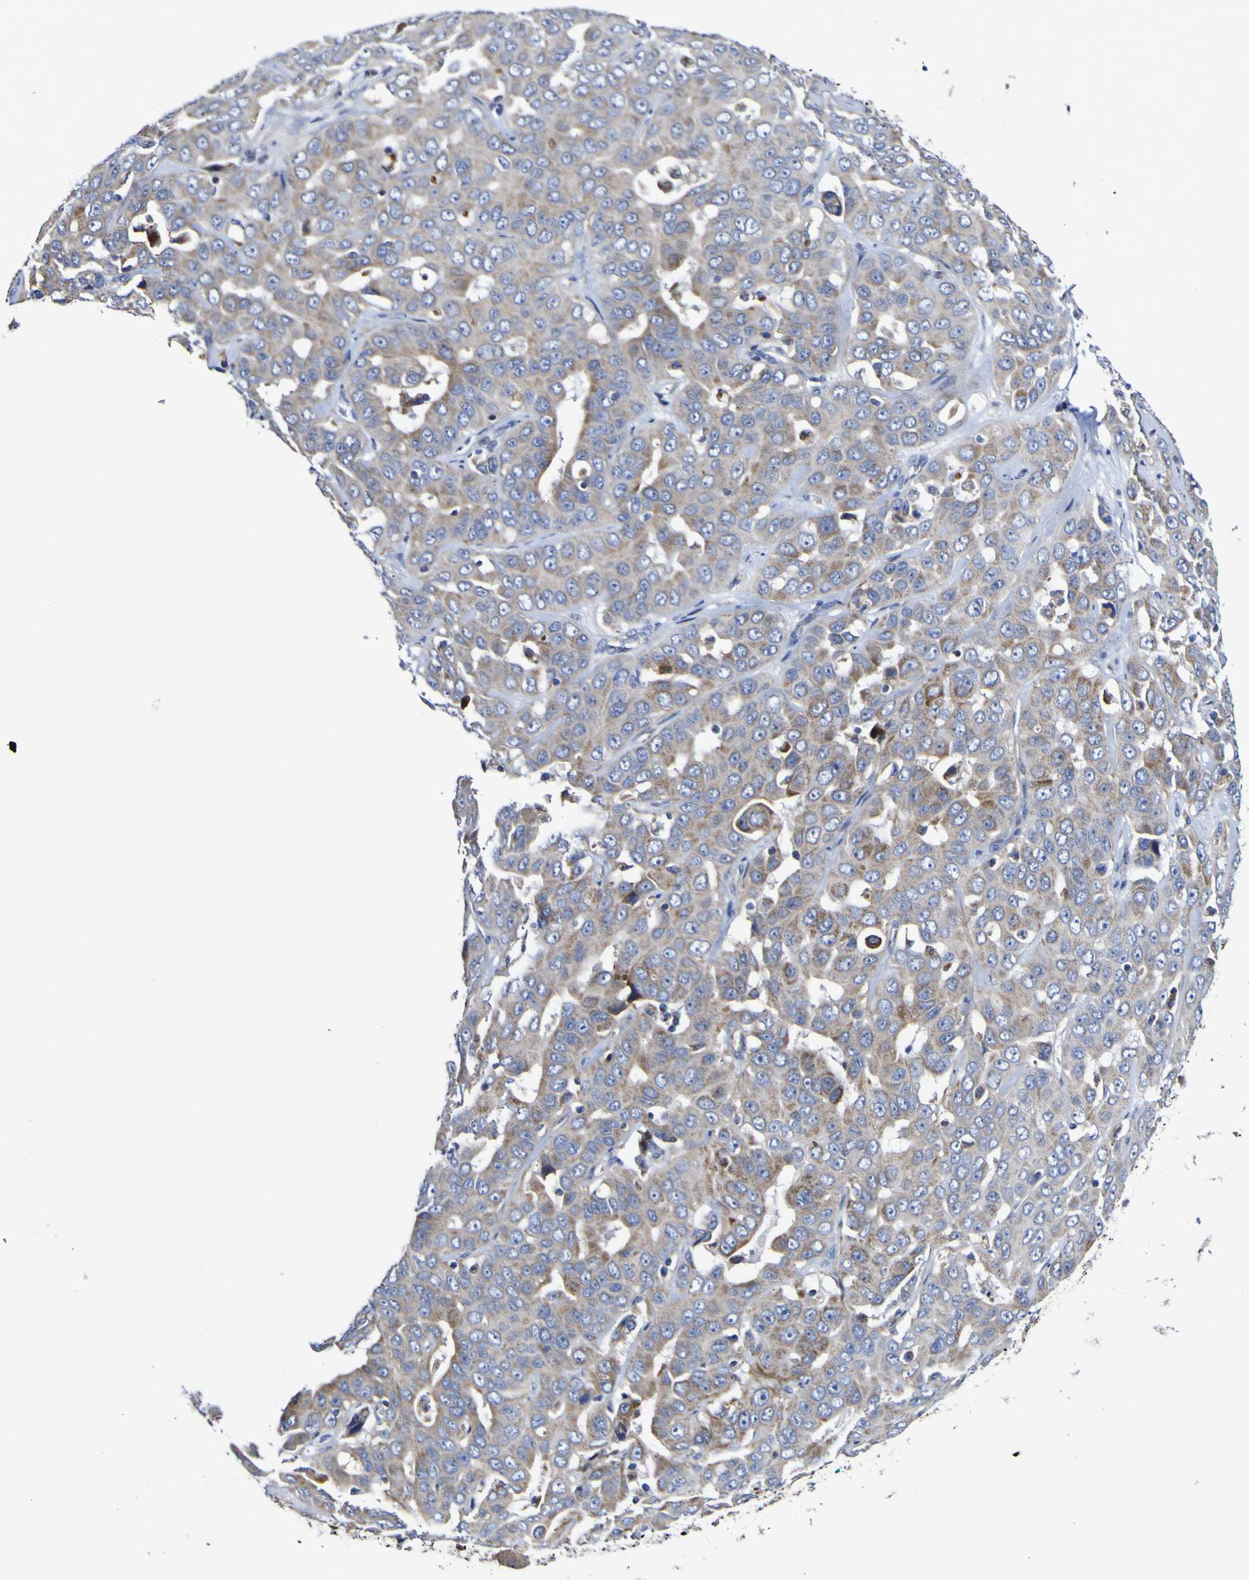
{"staining": {"intensity": "moderate", "quantity": ">75%", "location": "cytoplasmic/membranous"}, "tissue": "liver cancer", "cell_type": "Tumor cells", "image_type": "cancer", "snomed": [{"axis": "morphology", "description": "Cholangiocarcinoma"}, {"axis": "topography", "description": "Liver"}], "caption": "Moderate cytoplasmic/membranous protein expression is appreciated in approximately >75% of tumor cells in cholangiocarcinoma (liver). (DAB (3,3'-diaminobenzidine) IHC, brown staining for protein, blue staining for nuclei).", "gene": "CCDC90B", "patient": {"sex": "female", "age": 52}}